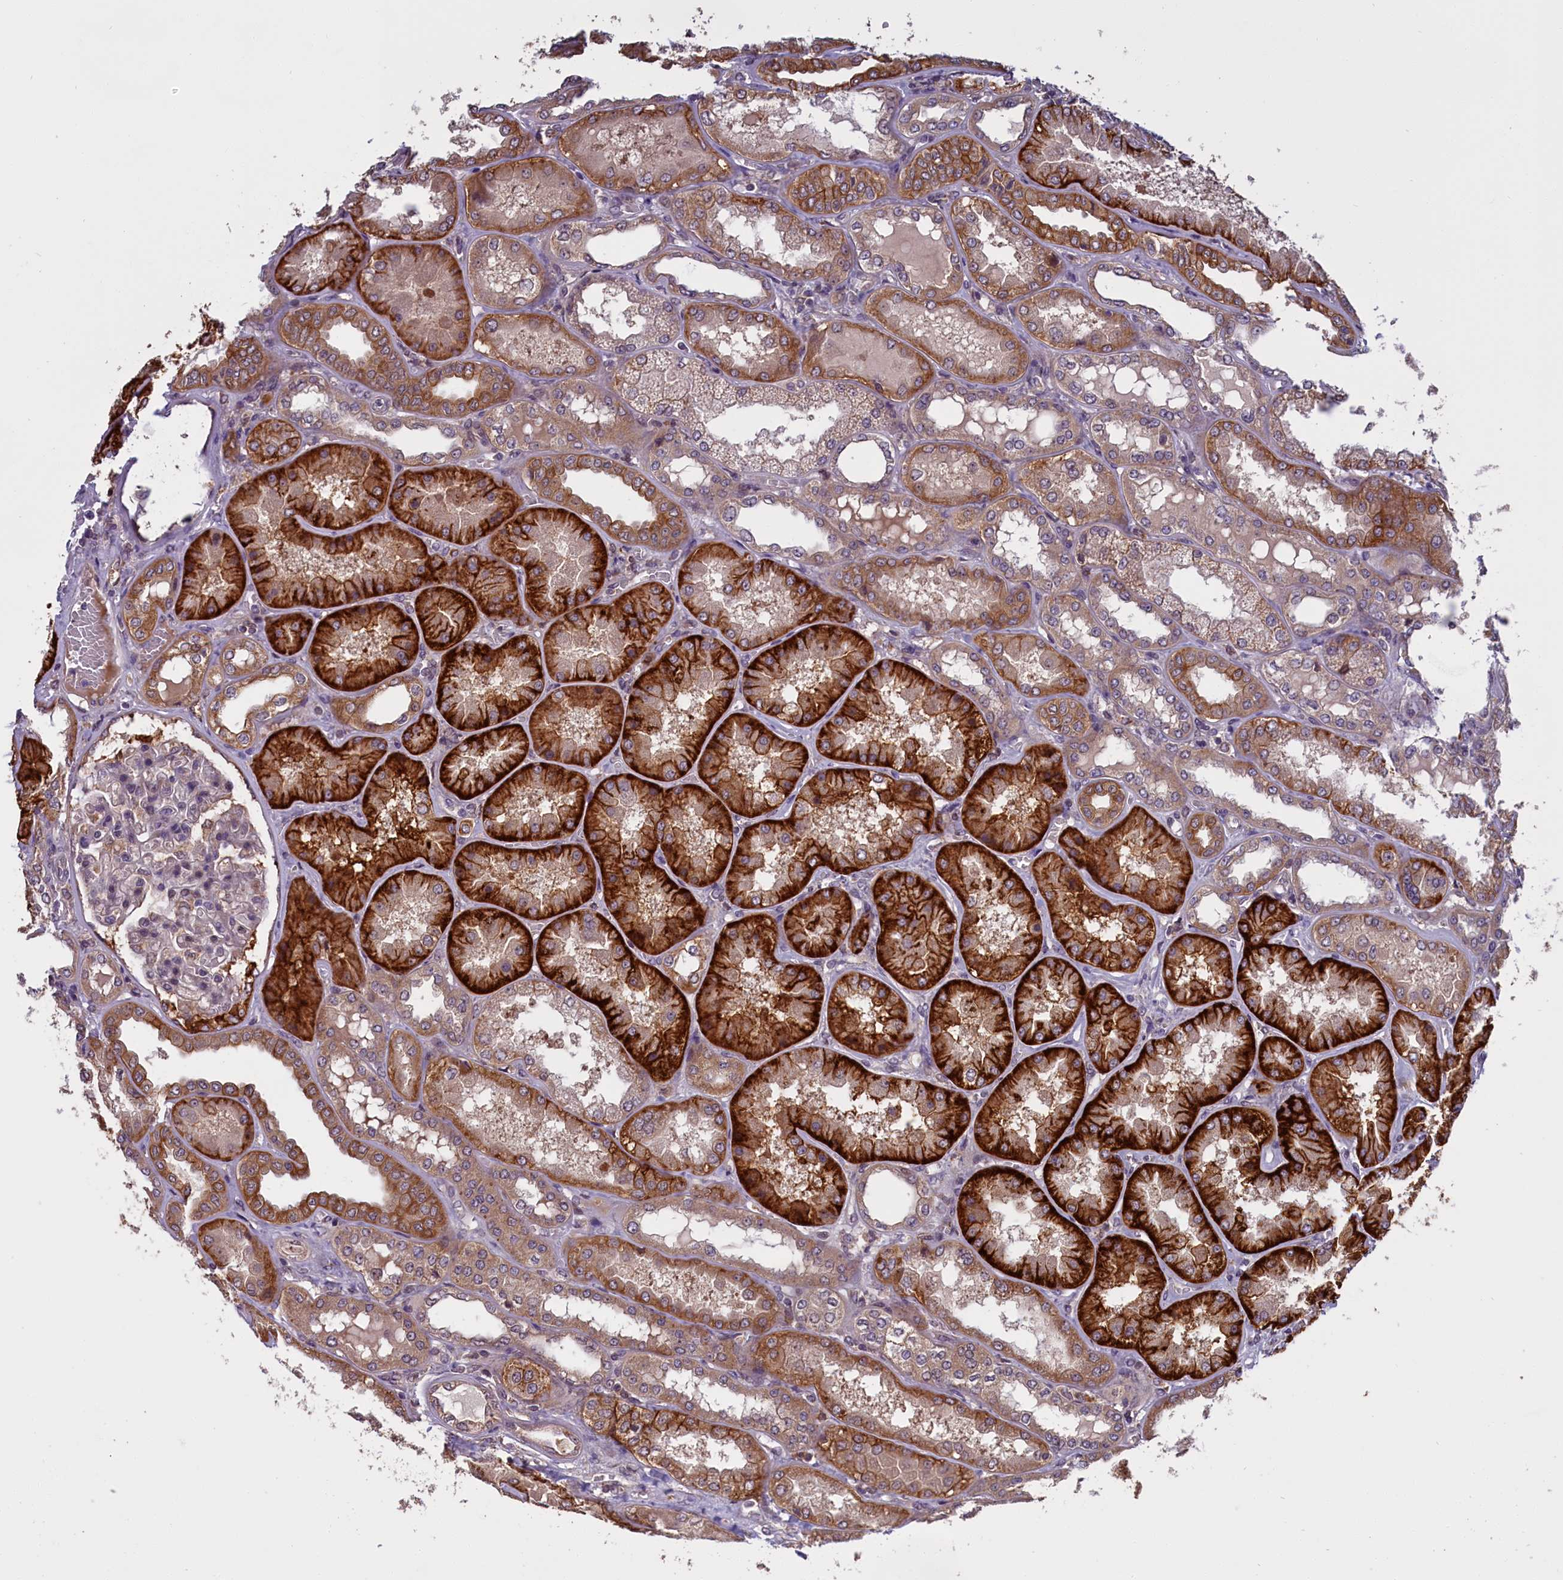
{"staining": {"intensity": "weak", "quantity": "<25%", "location": "cytoplasmic/membranous"}, "tissue": "kidney", "cell_type": "Cells in glomeruli", "image_type": "normal", "snomed": [{"axis": "morphology", "description": "Normal tissue, NOS"}, {"axis": "topography", "description": "Kidney"}], "caption": "This is a micrograph of IHC staining of normal kidney, which shows no expression in cells in glomeruli. (DAB (3,3'-diaminobenzidine) IHC, high magnification).", "gene": "DENND1B", "patient": {"sex": "female", "age": 56}}